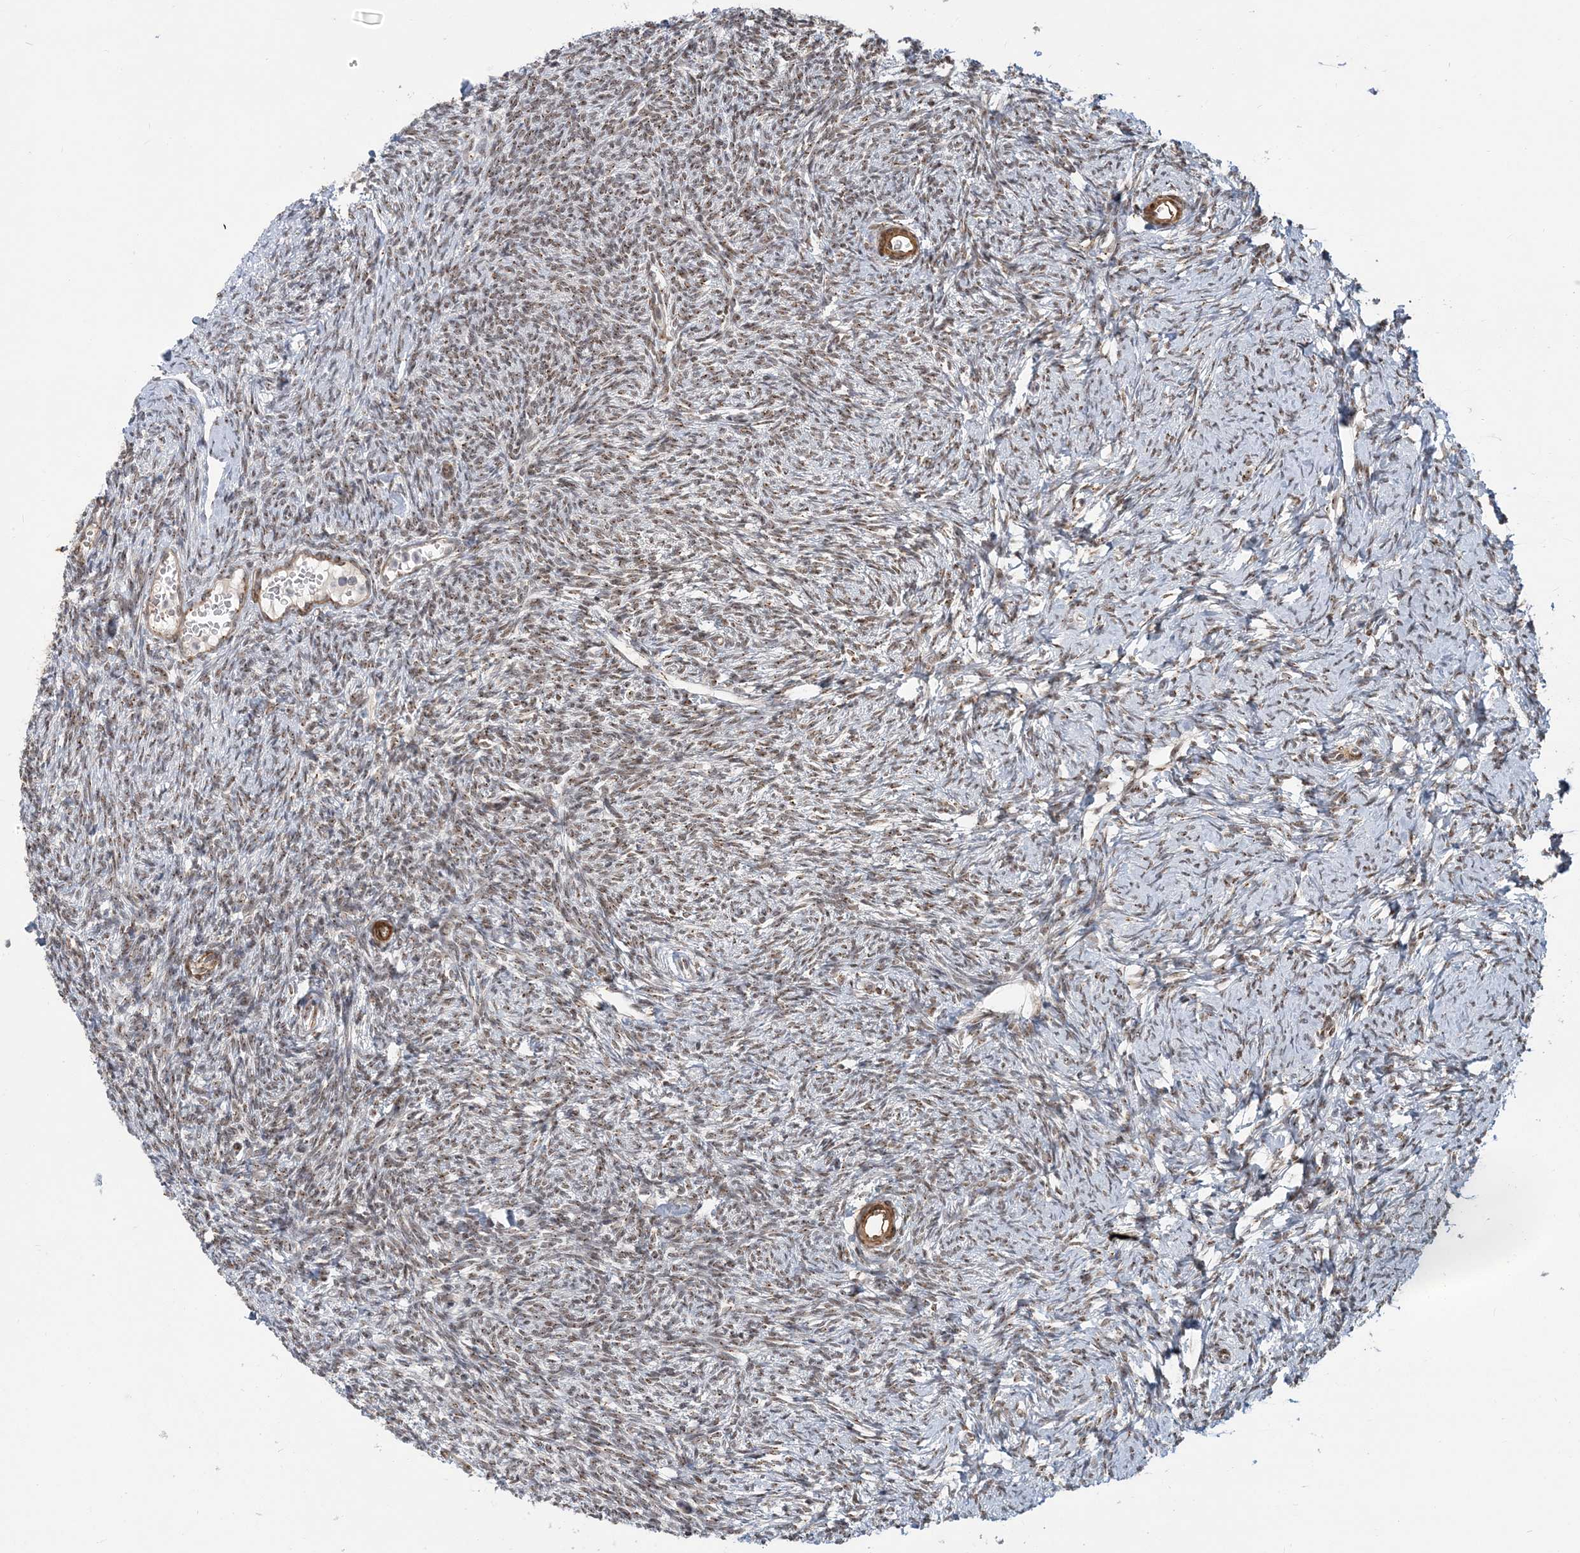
{"staining": {"intensity": "weak", "quantity": "25%-75%", "location": "nuclear"}, "tissue": "ovary", "cell_type": "Ovarian stroma cells", "image_type": "normal", "snomed": [{"axis": "morphology", "description": "Normal tissue, NOS"}, {"axis": "morphology", "description": "Cyst, NOS"}, {"axis": "topography", "description": "Ovary"}], "caption": "Immunohistochemical staining of benign human ovary displays low levels of weak nuclear expression in approximately 25%-75% of ovarian stroma cells. The staining is performed using DAB (3,3'-diaminobenzidine) brown chromogen to label protein expression. The nuclei are counter-stained blue using hematoxylin.", "gene": "PLRG1", "patient": {"sex": "female", "age": 33}}